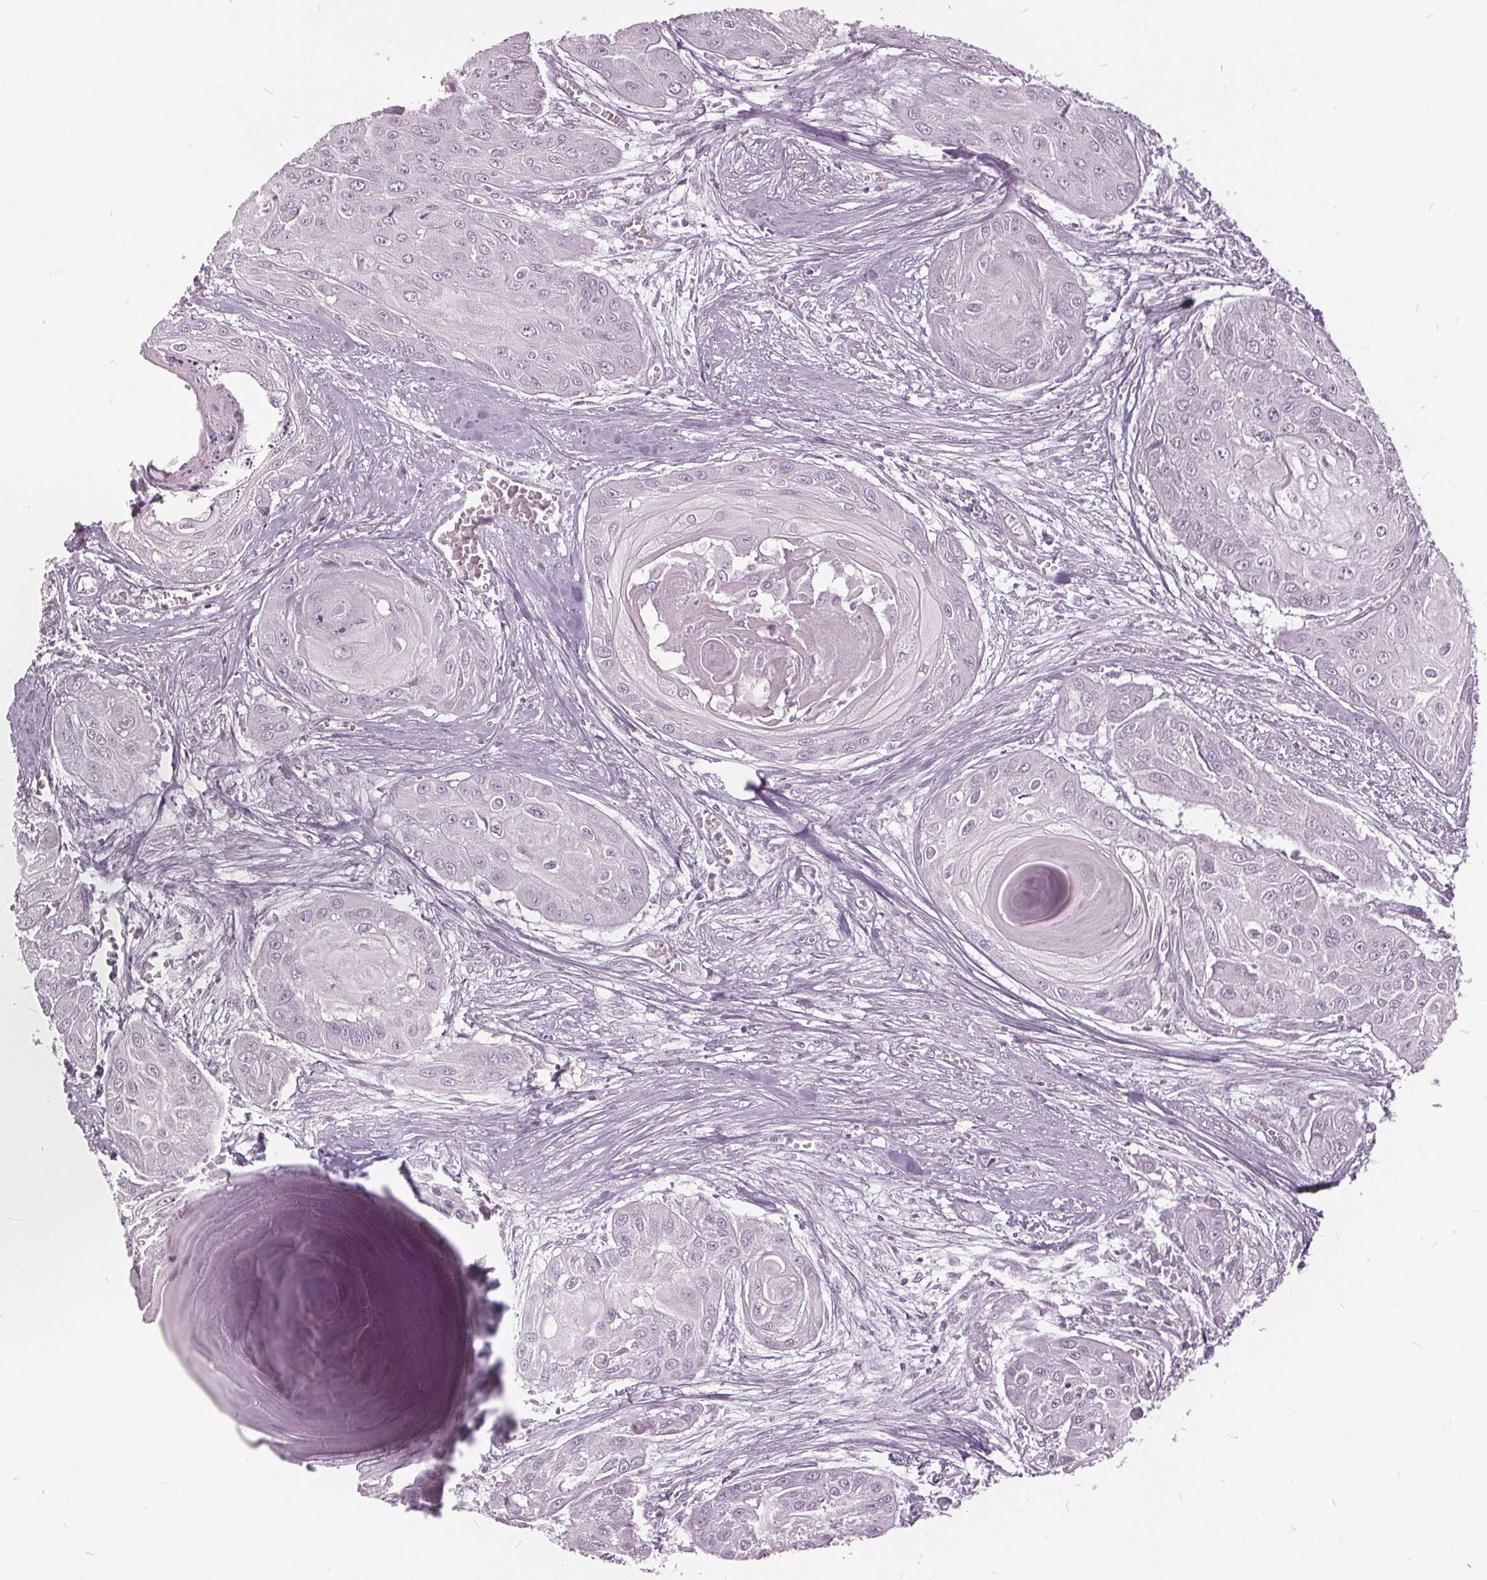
{"staining": {"intensity": "negative", "quantity": "none", "location": "none"}, "tissue": "head and neck cancer", "cell_type": "Tumor cells", "image_type": "cancer", "snomed": [{"axis": "morphology", "description": "Squamous cell carcinoma, NOS"}, {"axis": "topography", "description": "Oral tissue"}, {"axis": "topography", "description": "Head-Neck"}], "caption": "This is an immunohistochemistry (IHC) photomicrograph of human squamous cell carcinoma (head and neck). There is no positivity in tumor cells.", "gene": "KLK13", "patient": {"sex": "male", "age": 71}}